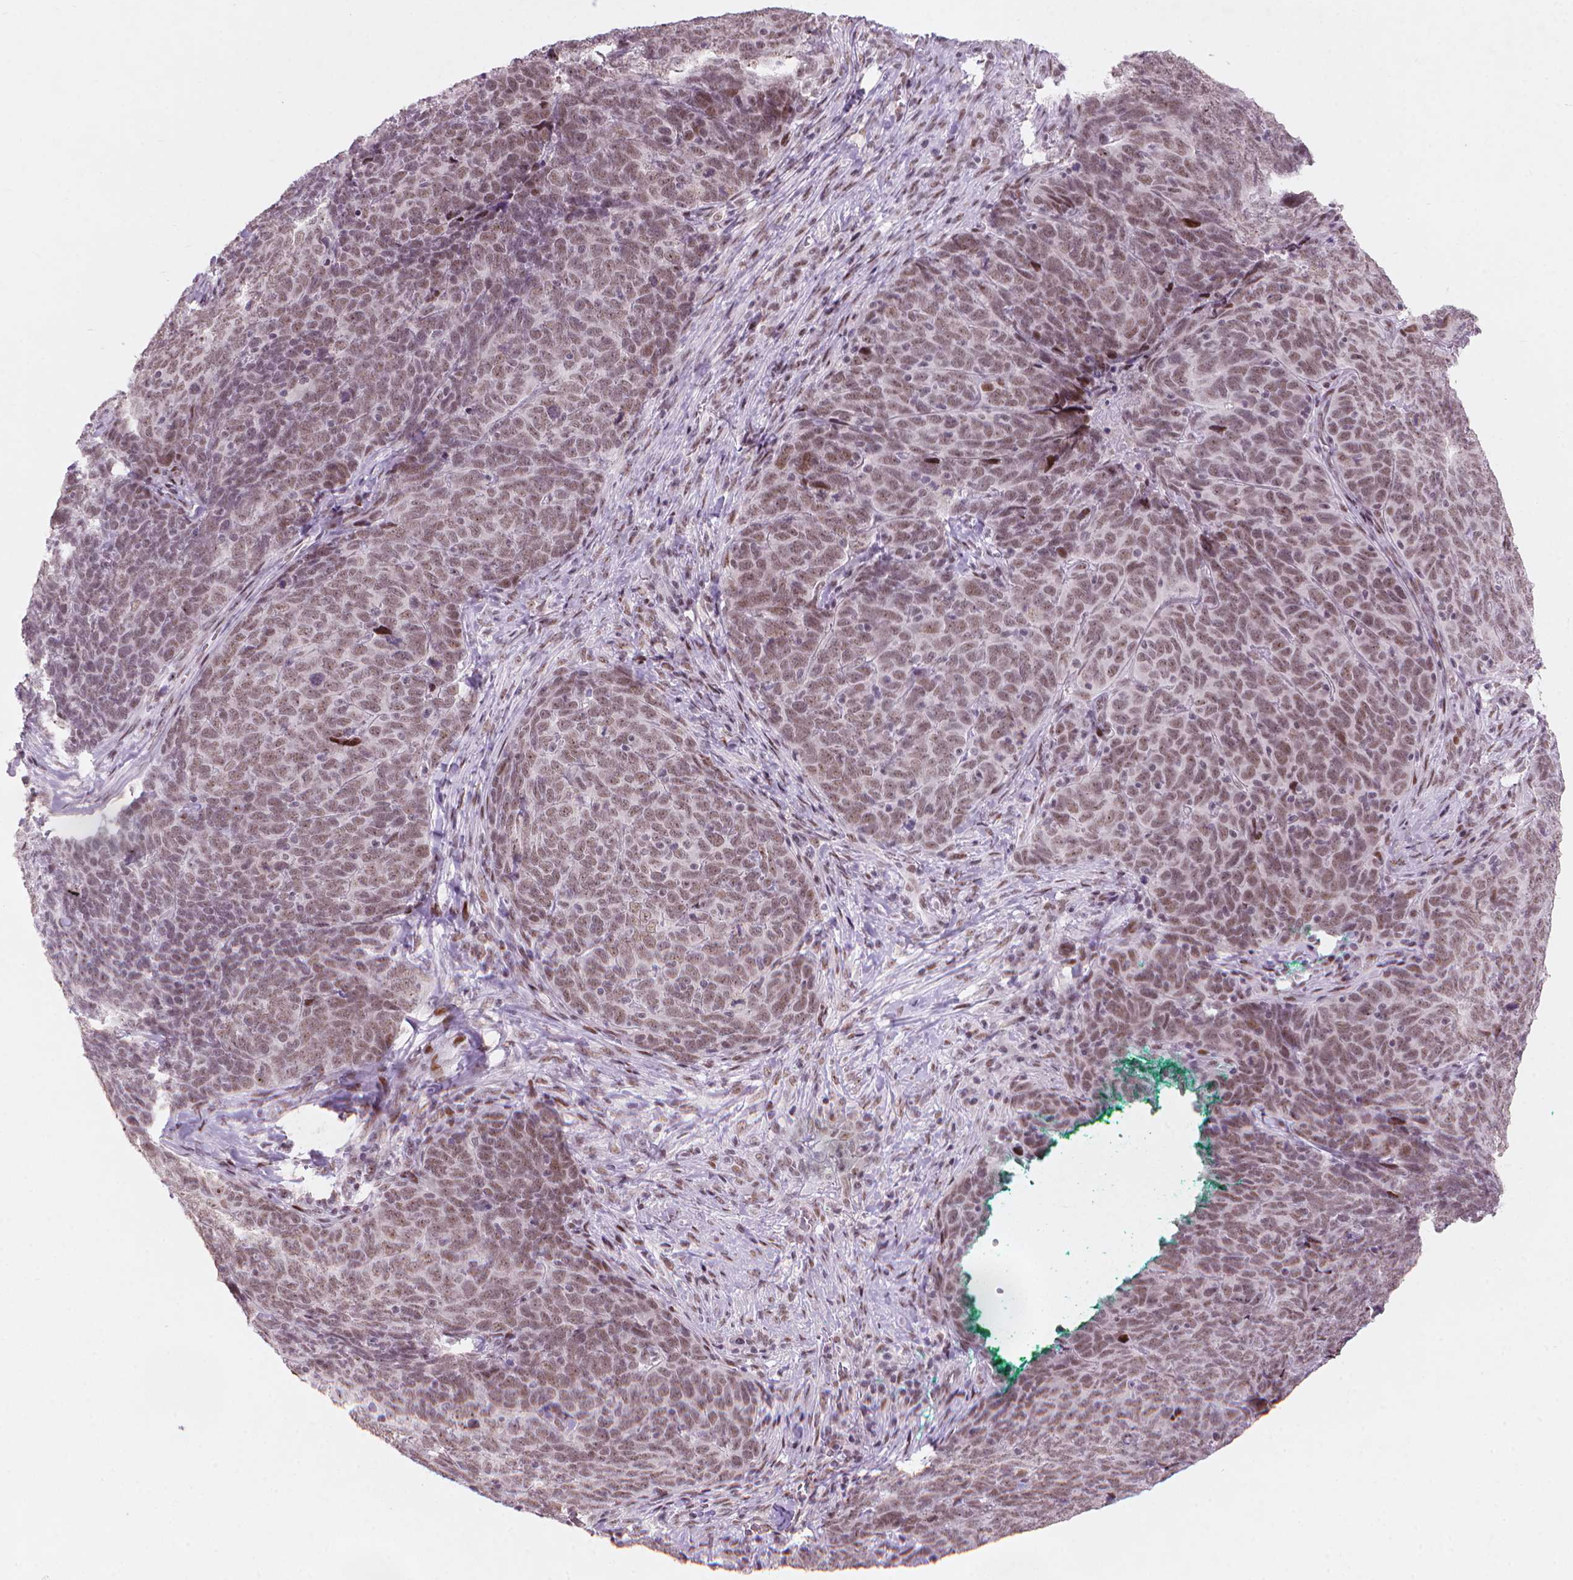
{"staining": {"intensity": "moderate", "quantity": ">75%", "location": "nuclear"}, "tissue": "skin cancer", "cell_type": "Tumor cells", "image_type": "cancer", "snomed": [{"axis": "morphology", "description": "Squamous cell carcinoma, NOS"}, {"axis": "topography", "description": "Skin"}, {"axis": "topography", "description": "Anal"}], "caption": "Immunohistochemical staining of human skin squamous cell carcinoma reveals moderate nuclear protein staining in about >75% of tumor cells. (DAB (3,3'-diaminobenzidine) IHC, brown staining for protein, blue staining for nuclei).", "gene": "HES7", "patient": {"sex": "female", "age": 51}}